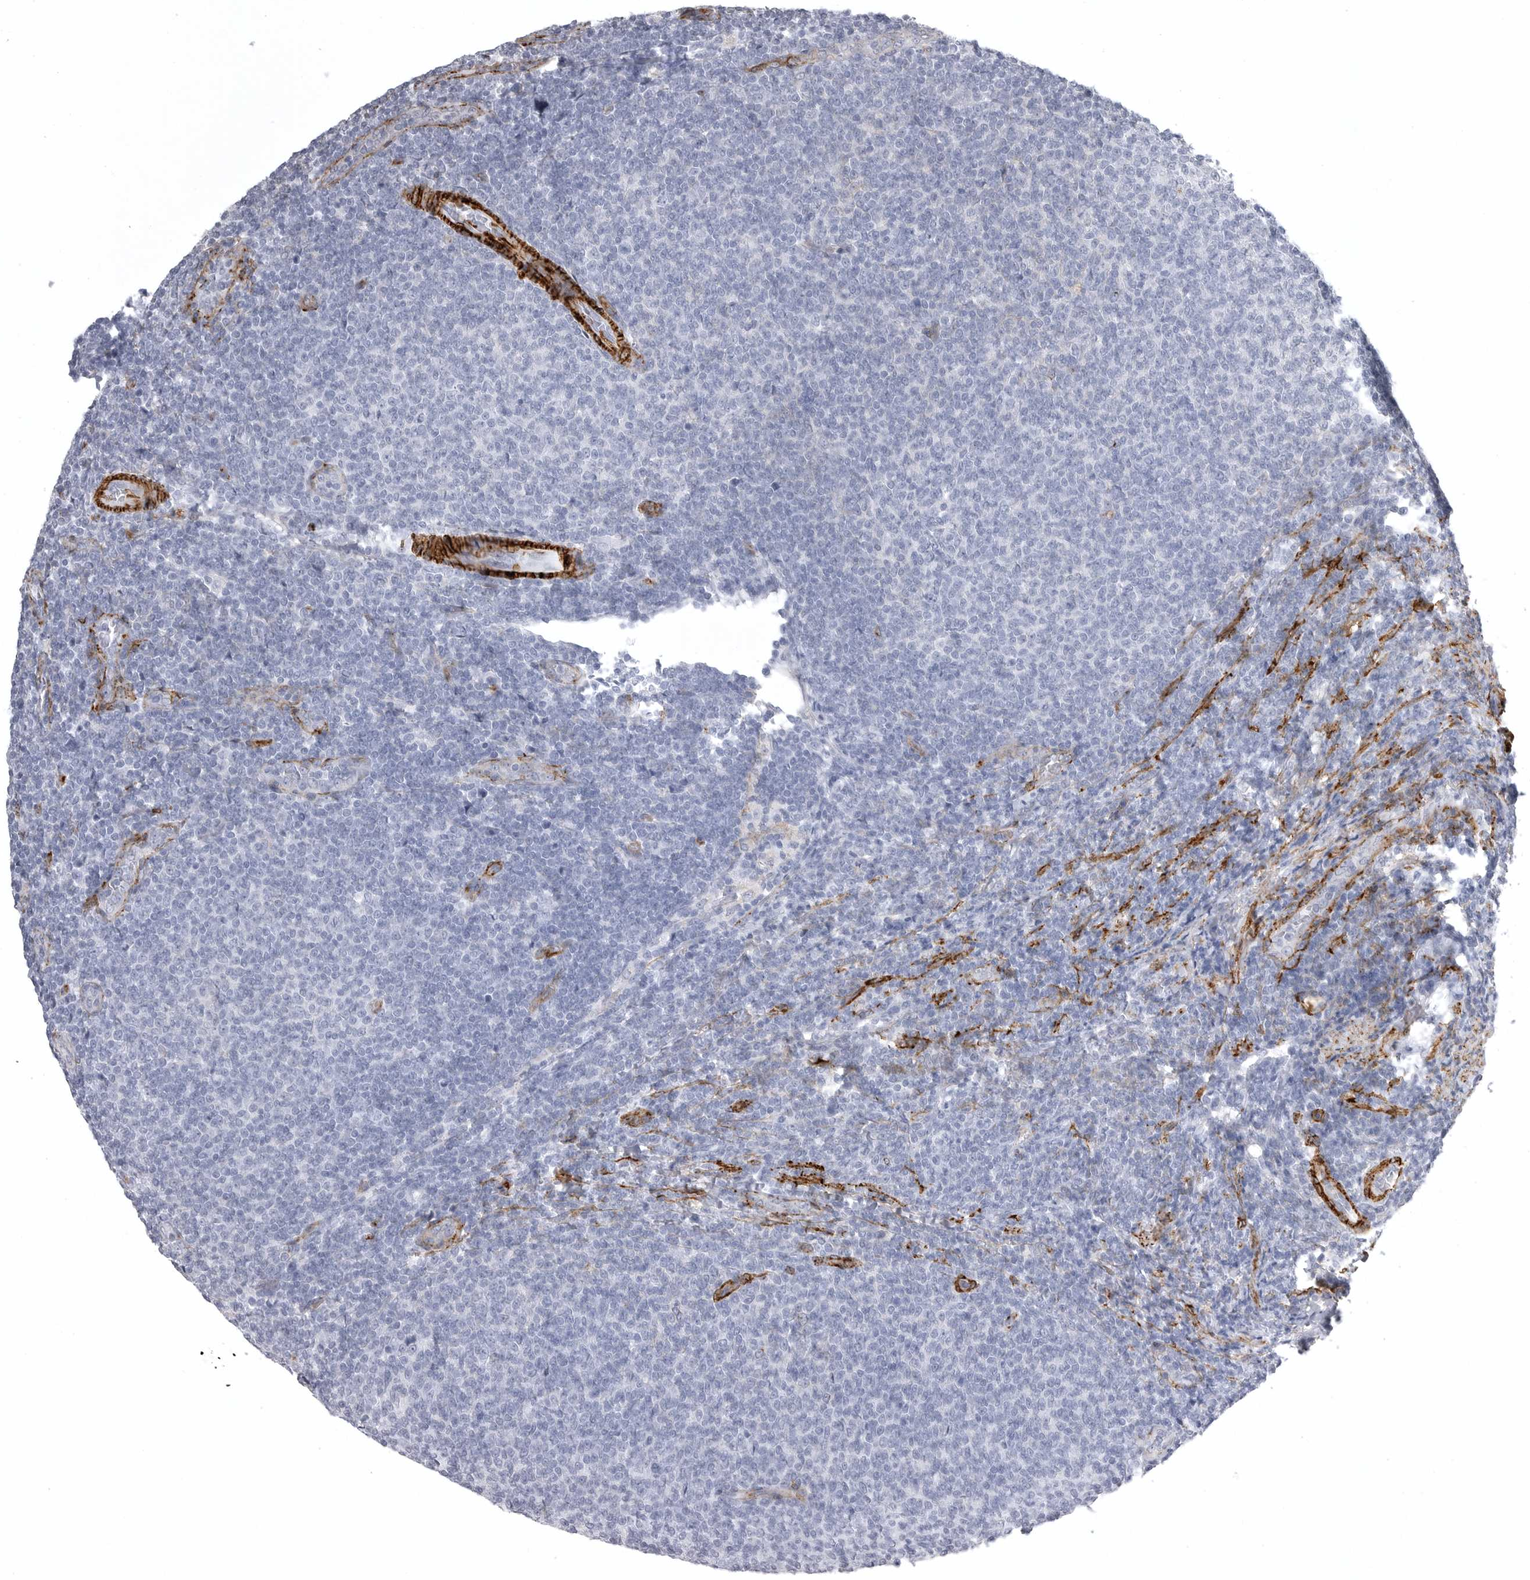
{"staining": {"intensity": "negative", "quantity": "none", "location": "none"}, "tissue": "lymphoma", "cell_type": "Tumor cells", "image_type": "cancer", "snomed": [{"axis": "morphology", "description": "Malignant lymphoma, non-Hodgkin's type, Low grade"}, {"axis": "topography", "description": "Lymph node"}], "caption": "The IHC image has no significant expression in tumor cells of low-grade malignant lymphoma, non-Hodgkin's type tissue. The staining was performed using DAB to visualize the protein expression in brown, while the nuclei were stained in blue with hematoxylin (Magnification: 20x).", "gene": "AOC3", "patient": {"sex": "male", "age": 66}}